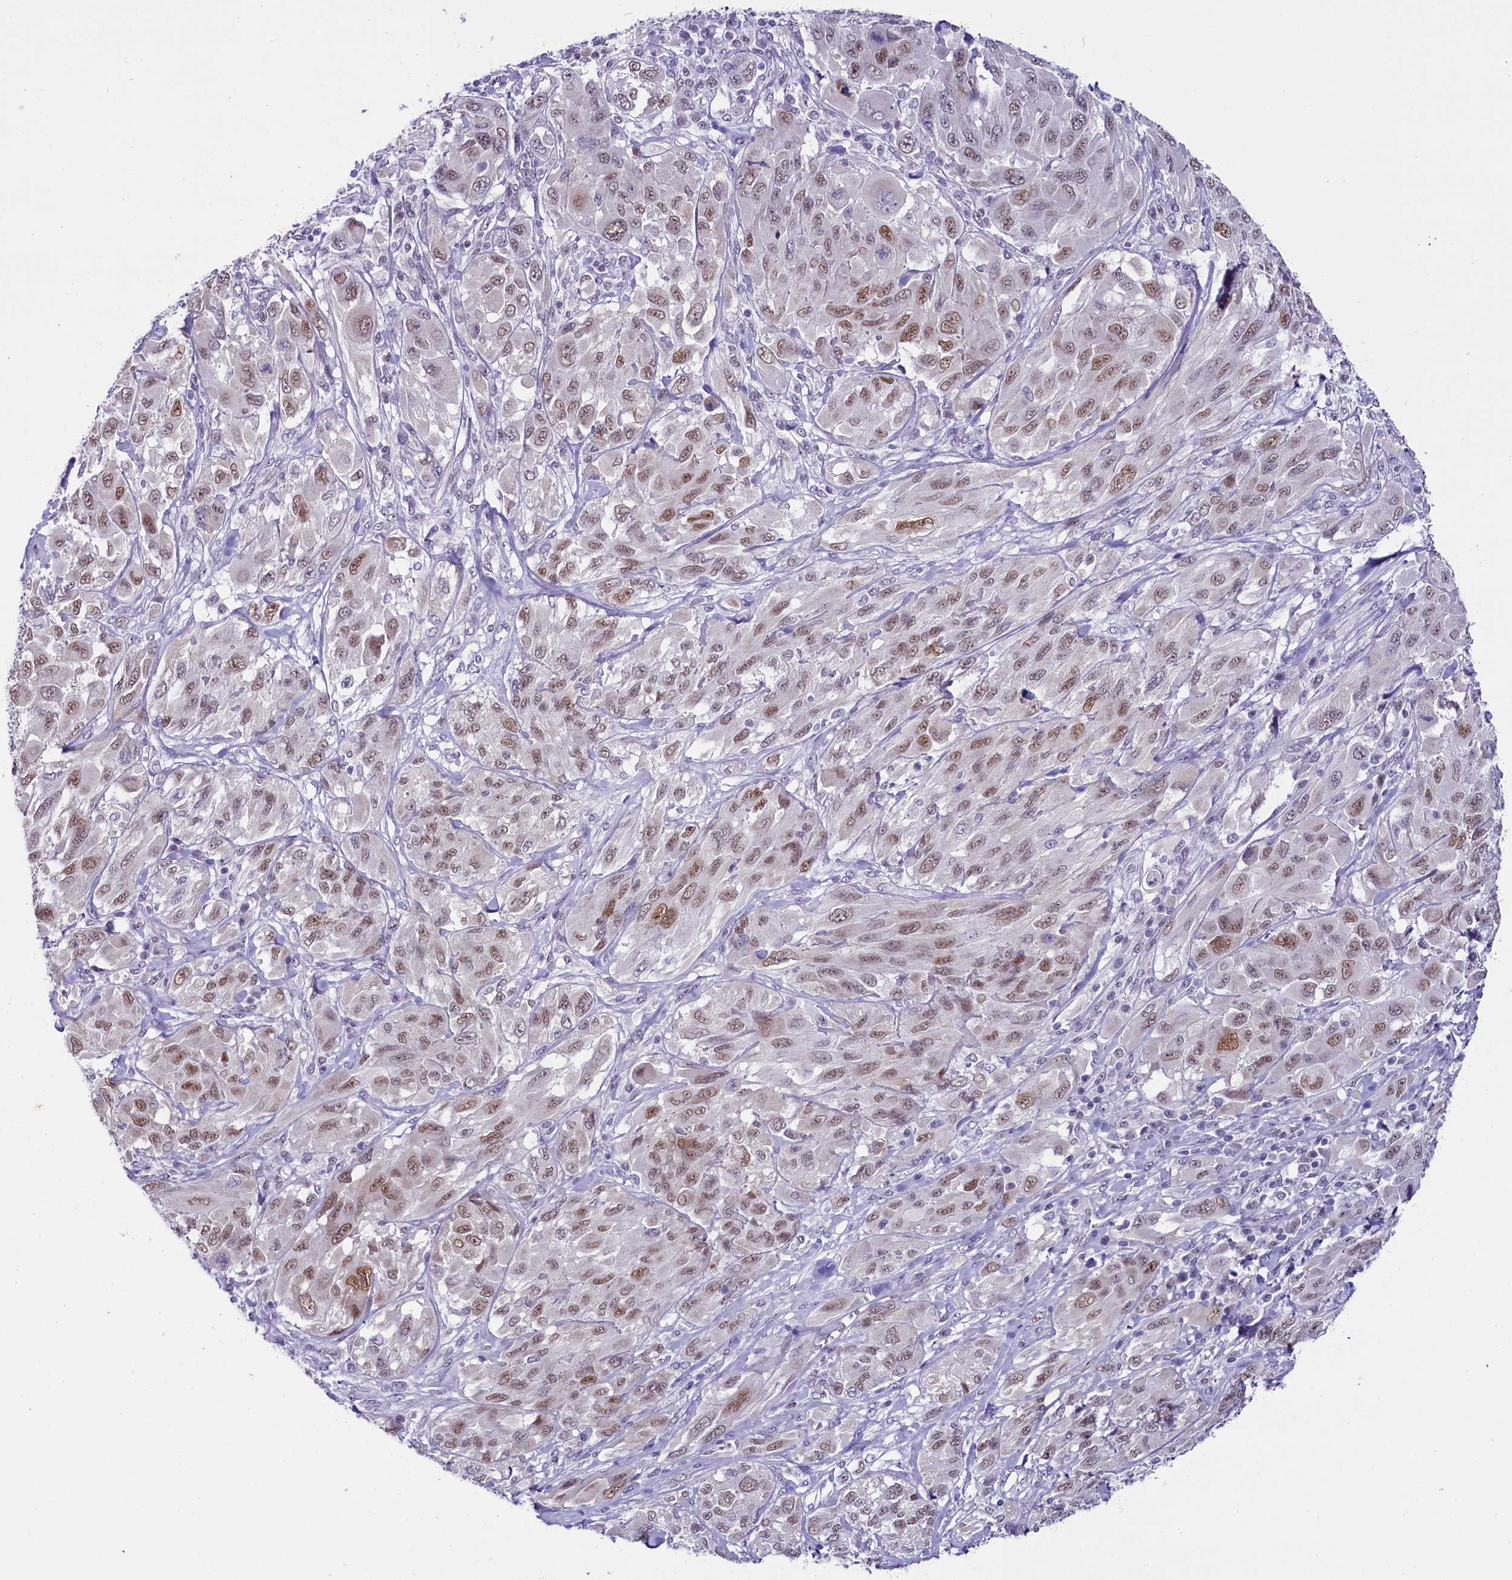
{"staining": {"intensity": "moderate", "quantity": ">75%", "location": "nuclear"}, "tissue": "melanoma", "cell_type": "Tumor cells", "image_type": "cancer", "snomed": [{"axis": "morphology", "description": "Malignant melanoma, NOS"}, {"axis": "topography", "description": "Skin"}], "caption": "A brown stain highlights moderate nuclear staining of a protein in malignant melanoma tumor cells. (DAB = brown stain, brightfield microscopy at high magnification).", "gene": "OSGEP", "patient": {"sex": "female", "age": 91}}